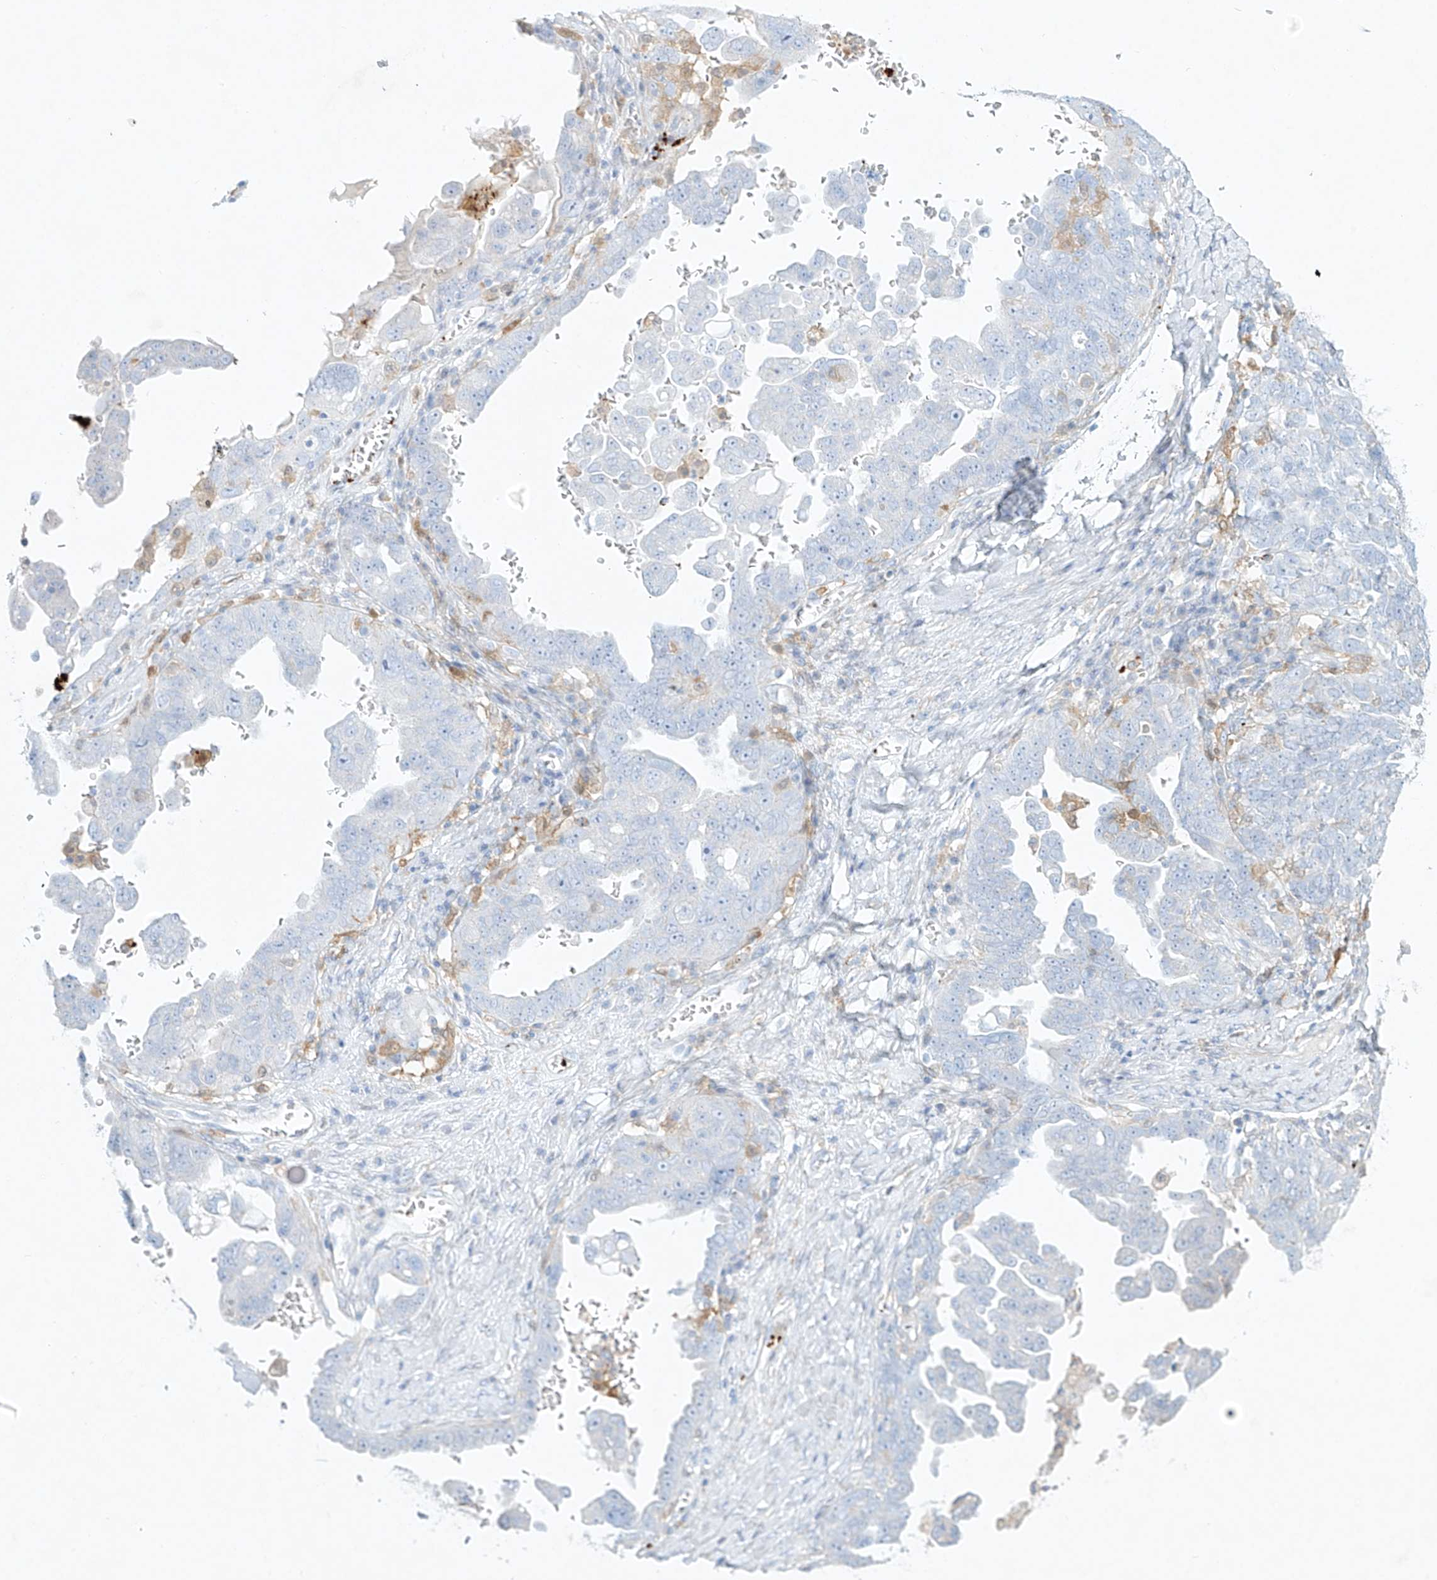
{"staining": {"intensity": "negative", "quantity": "none", "location": "none"}, "tissue": "ovarian cancer", "cell_type": "Tumor cells", "image_type": "cancer", "snomed": [{"axis": "morphology", "description": "Carcinoma, endometroid"}, {"axis": "topography", "description": "Ovary"}], "caption": "Tumor cells are negative for protein expression in human ovarian cancer.", "gene": "PLEK", "patient": {"sex": "female", "age": 62}}